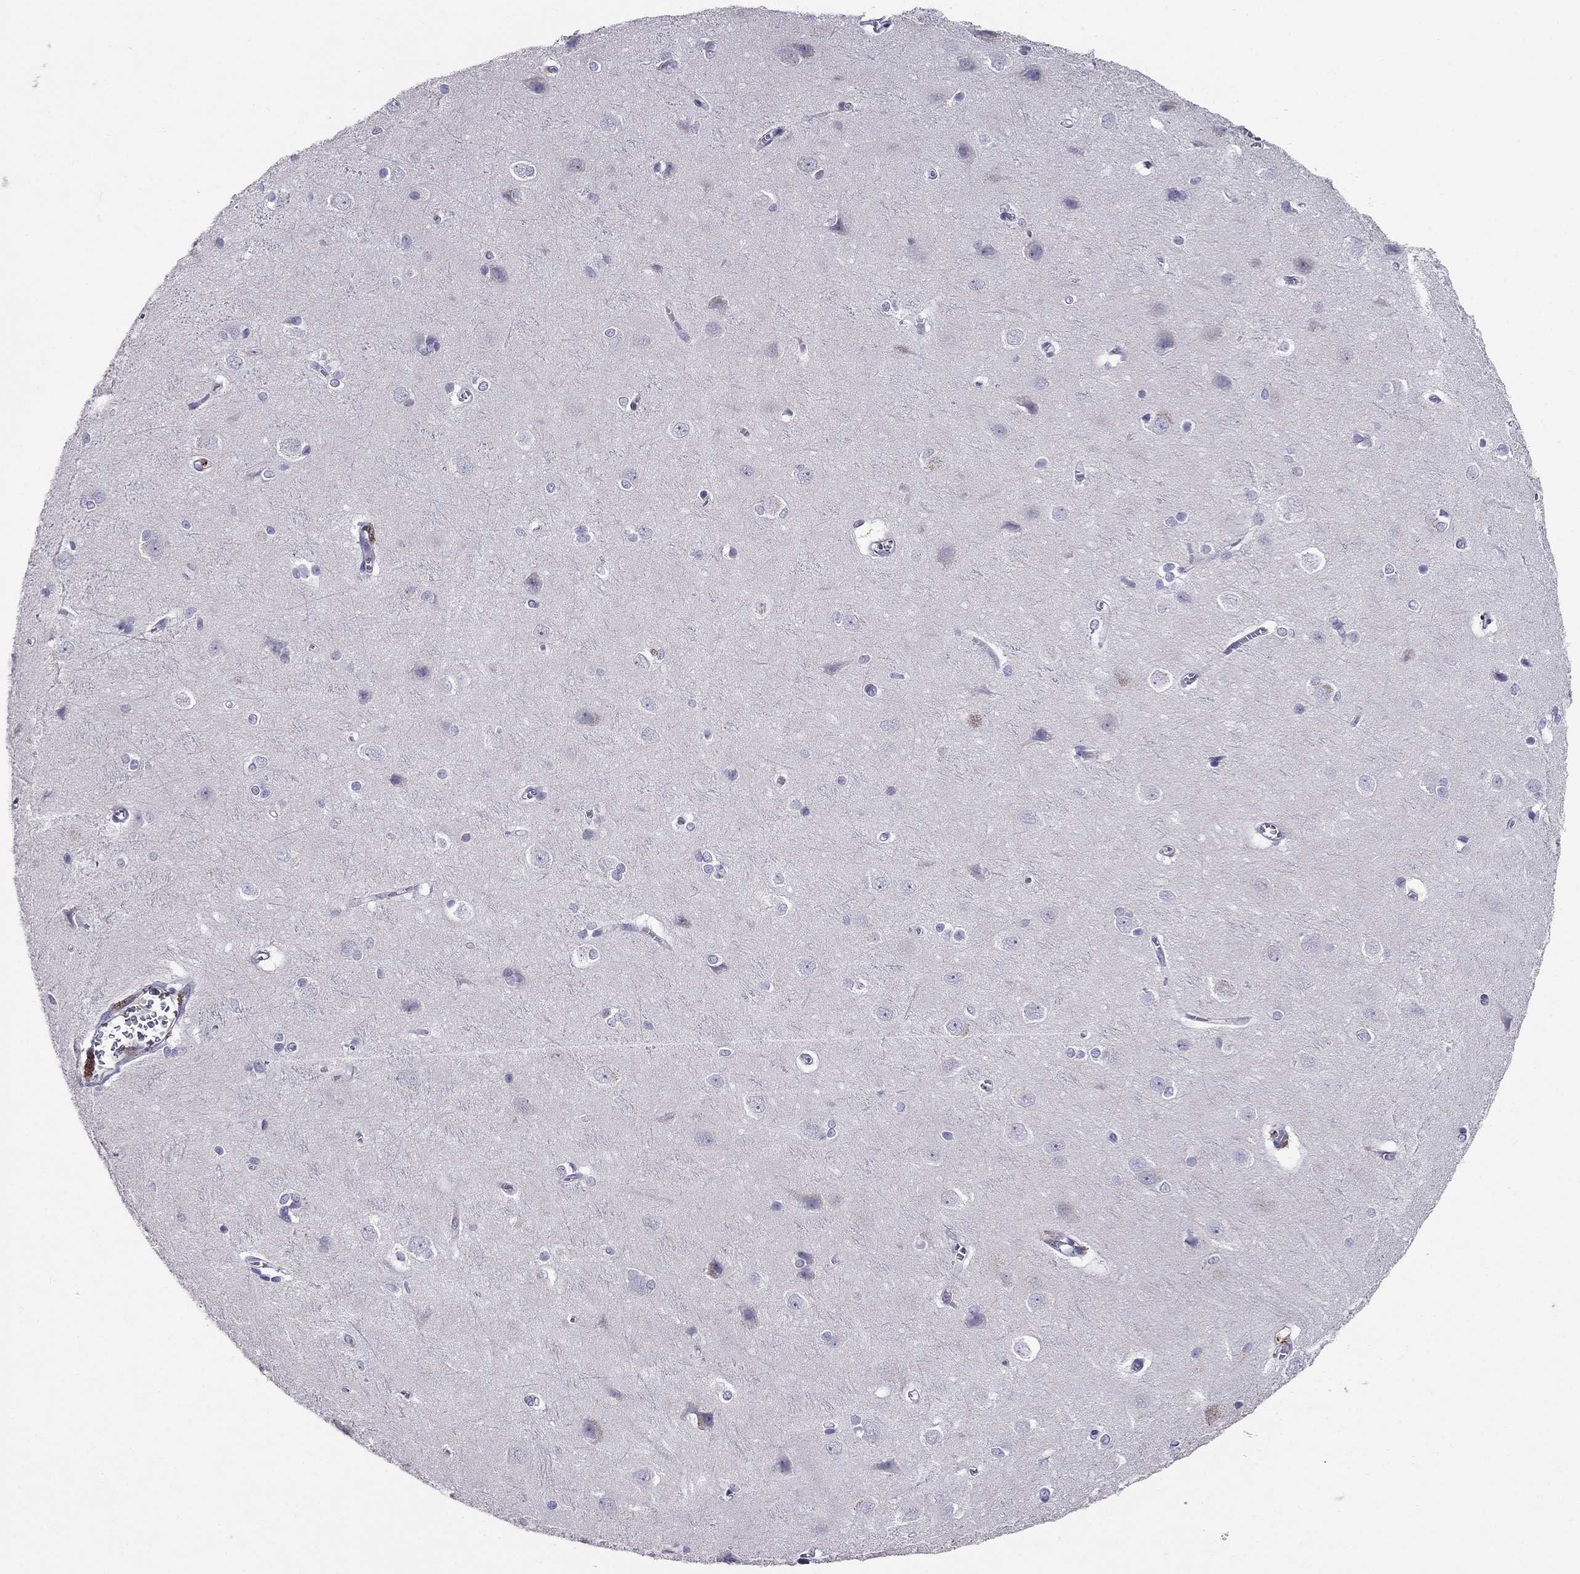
{"staining": {"intensity": "negative", "quantity": "none", "location": "none"}, "tissue": "cerebral cortex", "cell_type": "Endothelial cells", "image_type": "normal", "snomed": [{"axis": "morphology", "description": "Normal tissue, NOS"}, {"axis": "topography", "description": "Cerebral cortex"}], "caption": "A photomicrograph of human cerebral cortex is negative for staining in endothelial cells.", "gene": "SPINT4", "patient": {"sex": "male", "age": 37}}